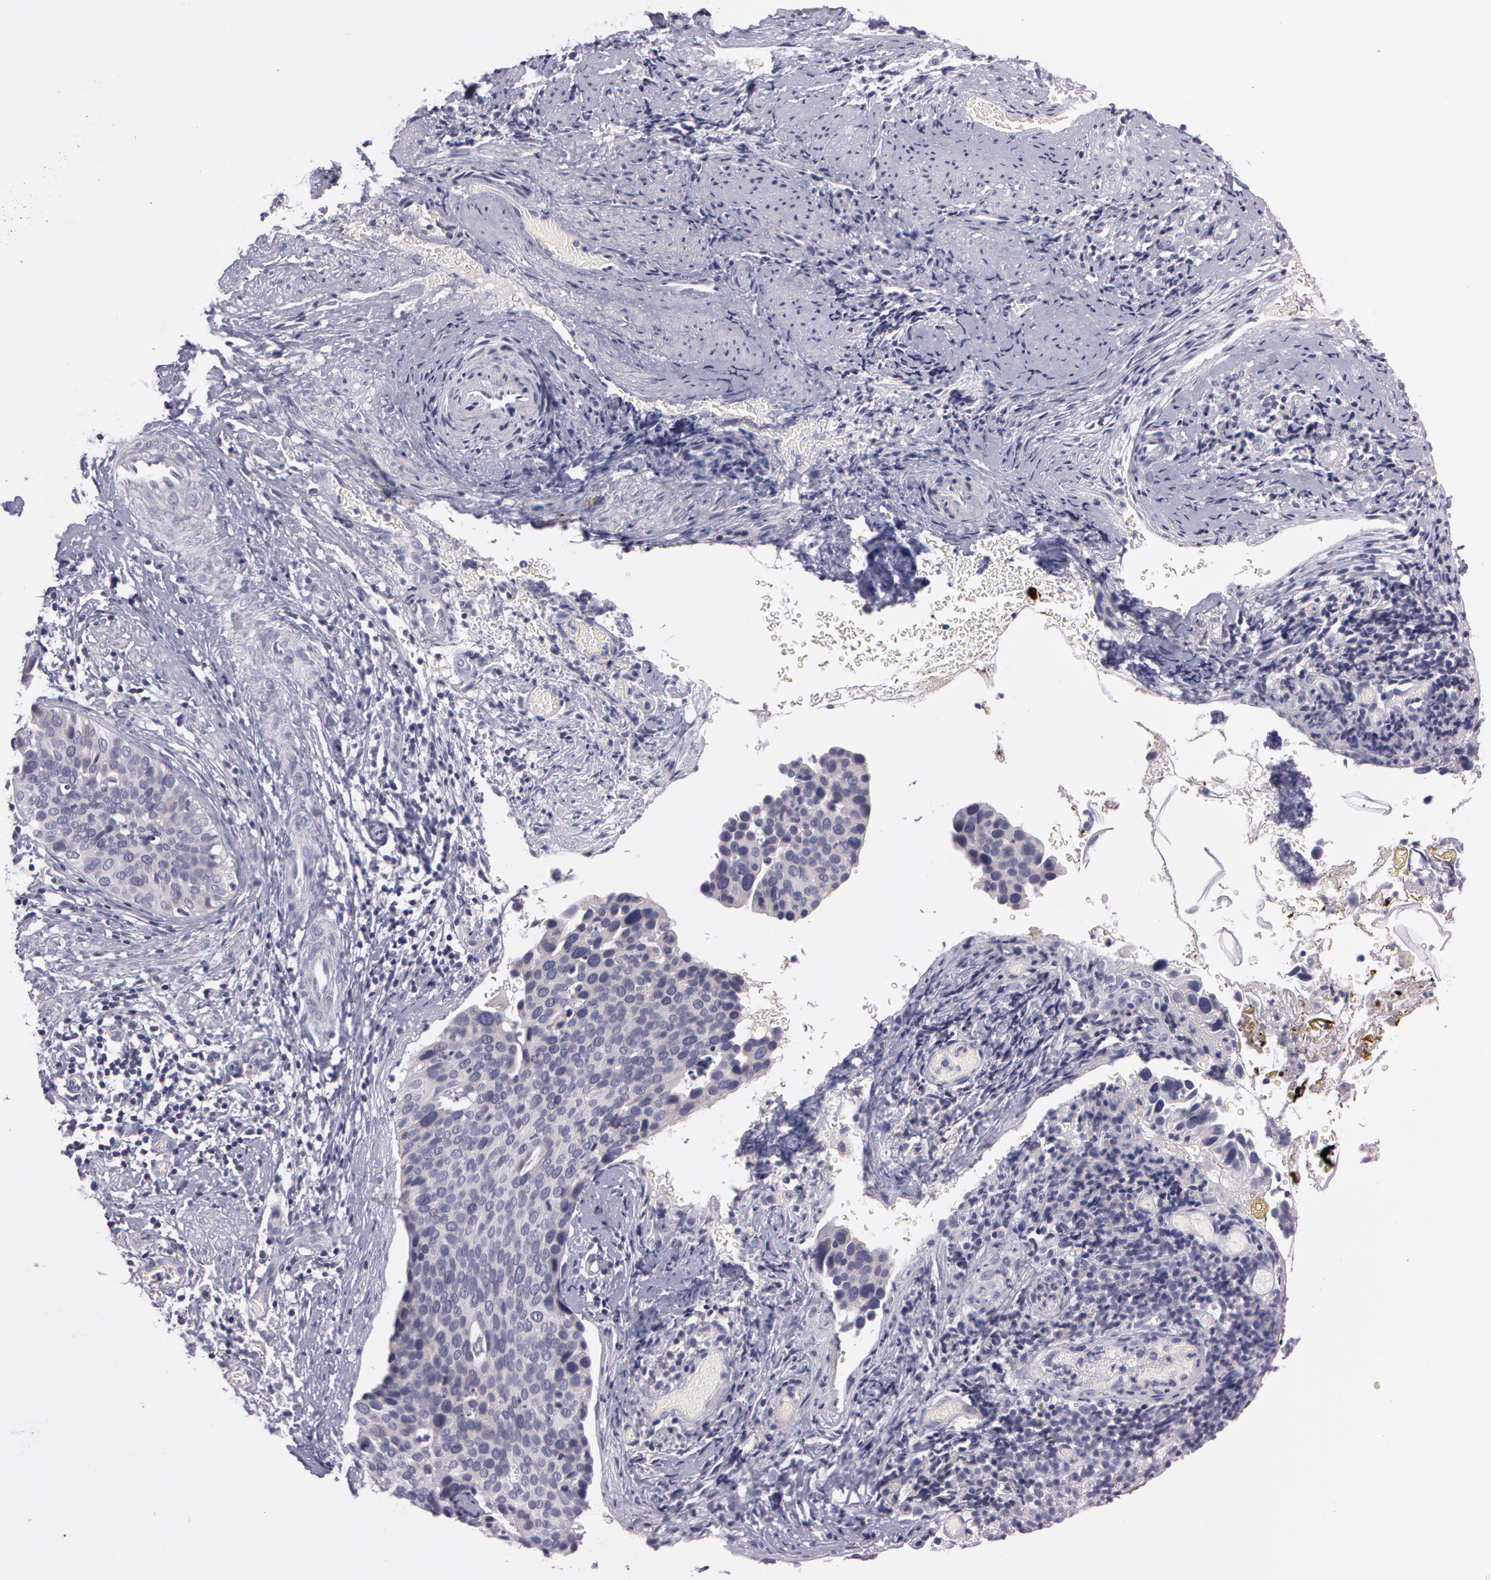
{"staining": {"intensity": "weak", "quantity": "<25%", "location": "cytoplasmic/membranous"}, "tissue": "cervical cancer", "cell_type": "Tumor cells", "image_type": "cancer", "snomed": [{"axis": "morphology", "description": "Squamous cell carcinoma, NOS"}, {"axis": "topography", "description": "Cervix"}], "caption": "Immunohistochemistry (IHC) photomicrograph of squamous cell carcinoma (cervical) stained for a protein (brown), which shows no expression in tumor cells.", "gene": "MXRA5", "patient": {"sex": "female", "age": 31}}